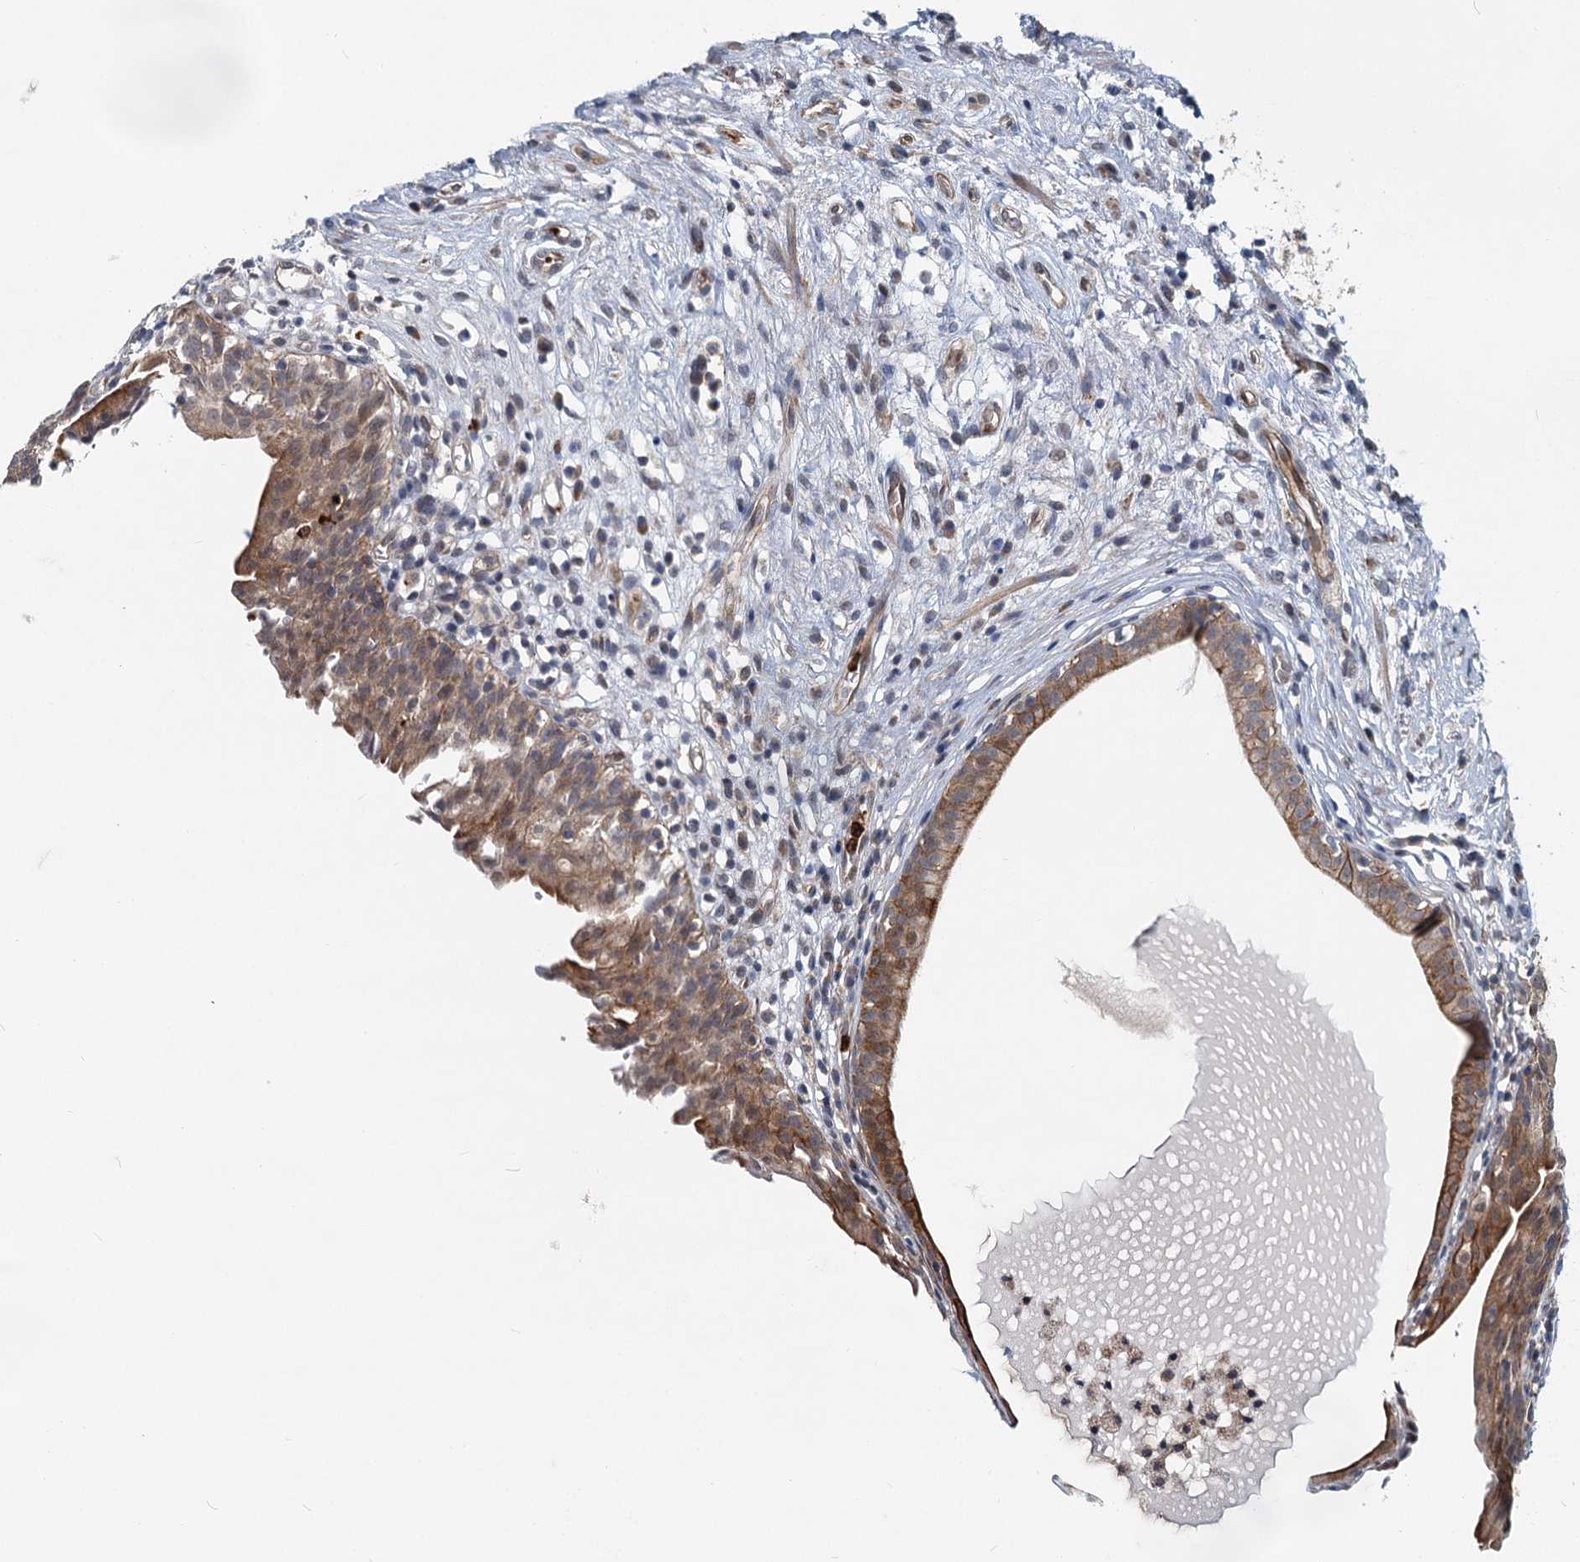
{"staining": {"intensity": "moderate", "quantity": ">75%", "location": "cytoplasmic/membranous"}, "tissue": "urinary bladder", "cell_type": "Urothelial cells", "image_type": "normal", "snomed": [{"axis": "morphology", "description": "Normal tissue, NOS"}, {"axis": "morphology", "description": "Inflammation, NOS"}, {"axis": "topography", "description": "Urinary bladder"}], "caption": "A micrograph of human urinary bladder stained for a protein reveals moderate cytoplasmic/membranous brown staining in urothelial cells. Using DAB (brown) and hematoxylin (blue) stains, captured at high magnification using brightfield microscopy.", "gene": "ADCY2", "patient": {"sex": "male", "age": 63}}